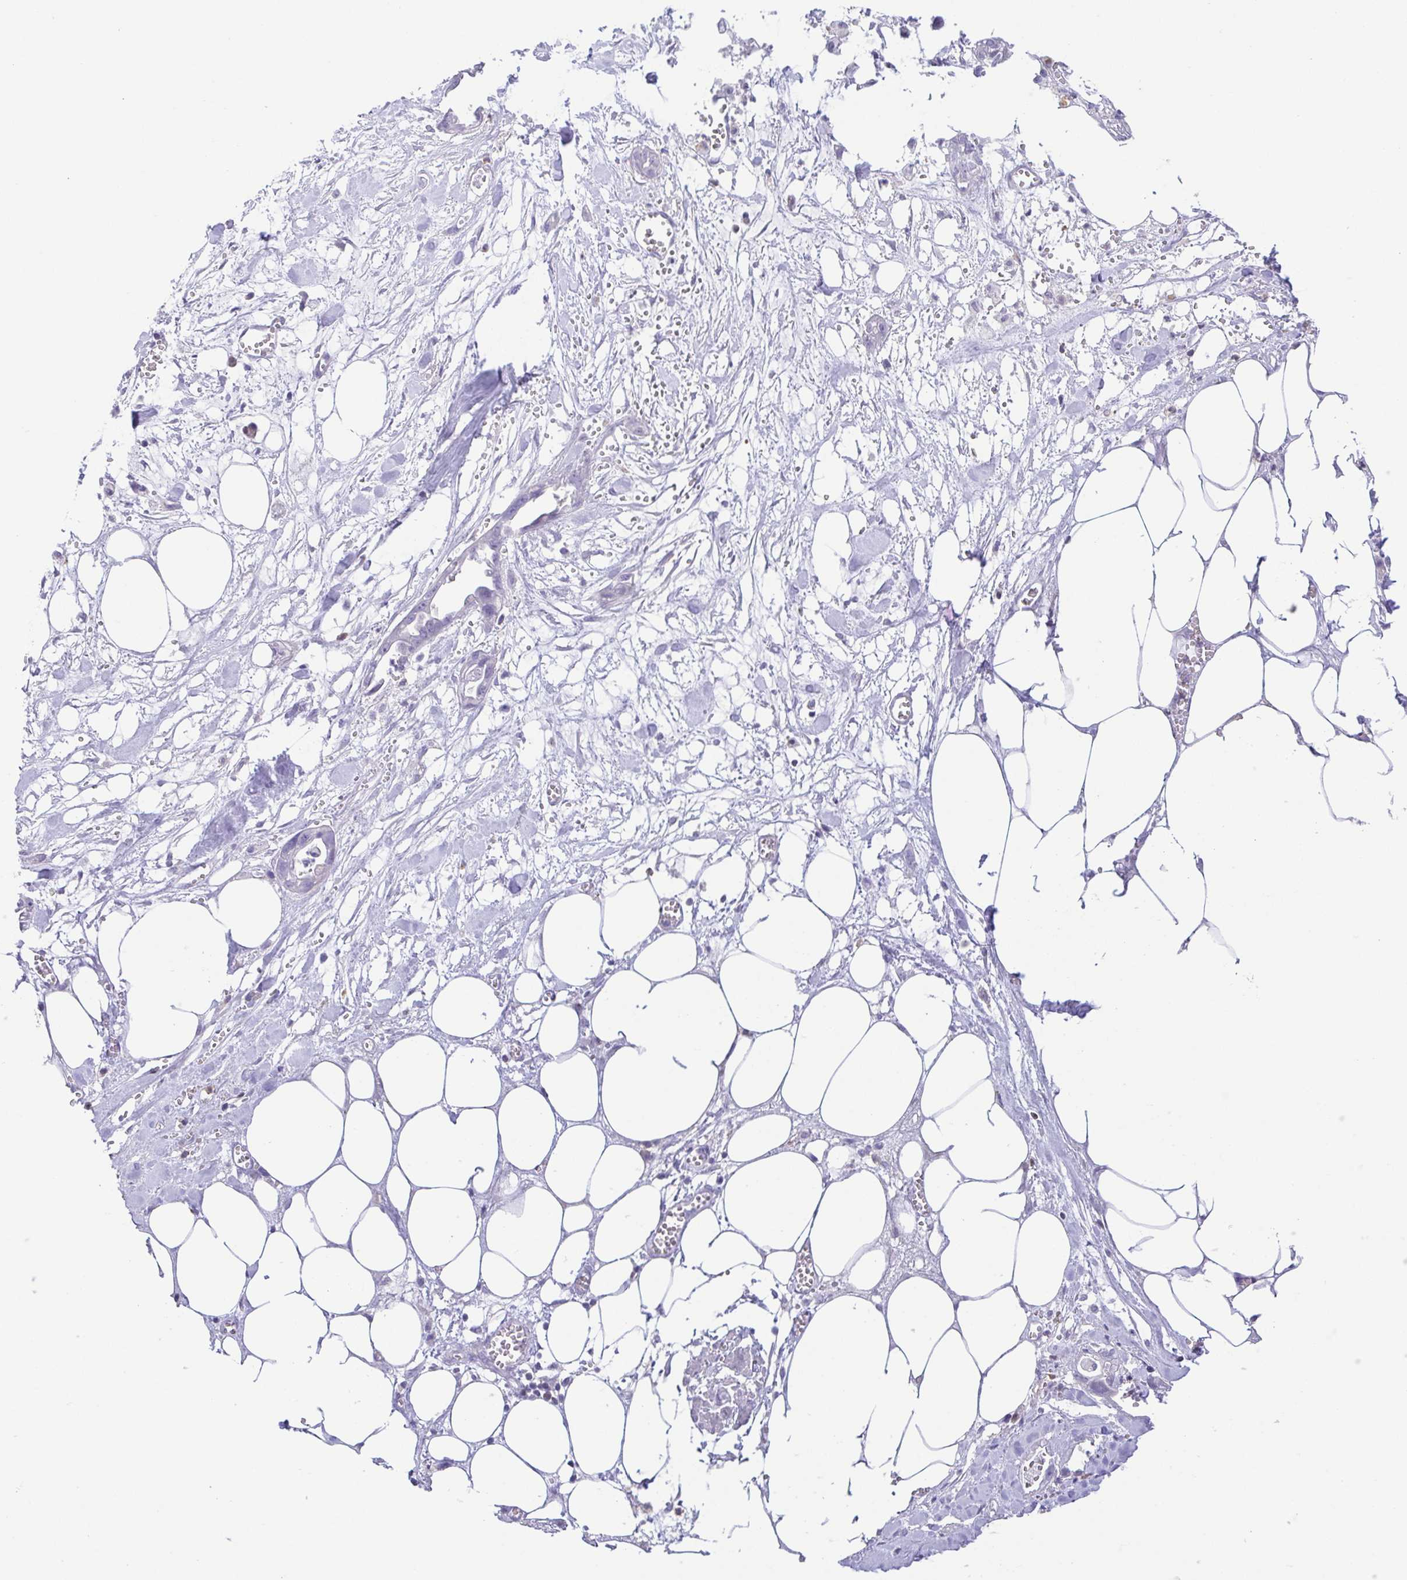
{"staining": {"intensity": "negative", "quantity": "none", "location": "none"}, "tissue": "pancreatic cancer", "cell_type": "Tumor cells", "image_type": "cancer", "snomed": [{"axis": "morphology", "description": "Adenocarcinoma, NOS"}, {"axis": "topography", "description": "Pancreas"}], "caption": "Immunohistochemistry (IHC) of pancreatic cancer (adenocarcinoma) exhibits no expression in tumor cells.", "gene": "PGLYRP1", "patient": {"sex": "female", "age": 73}}